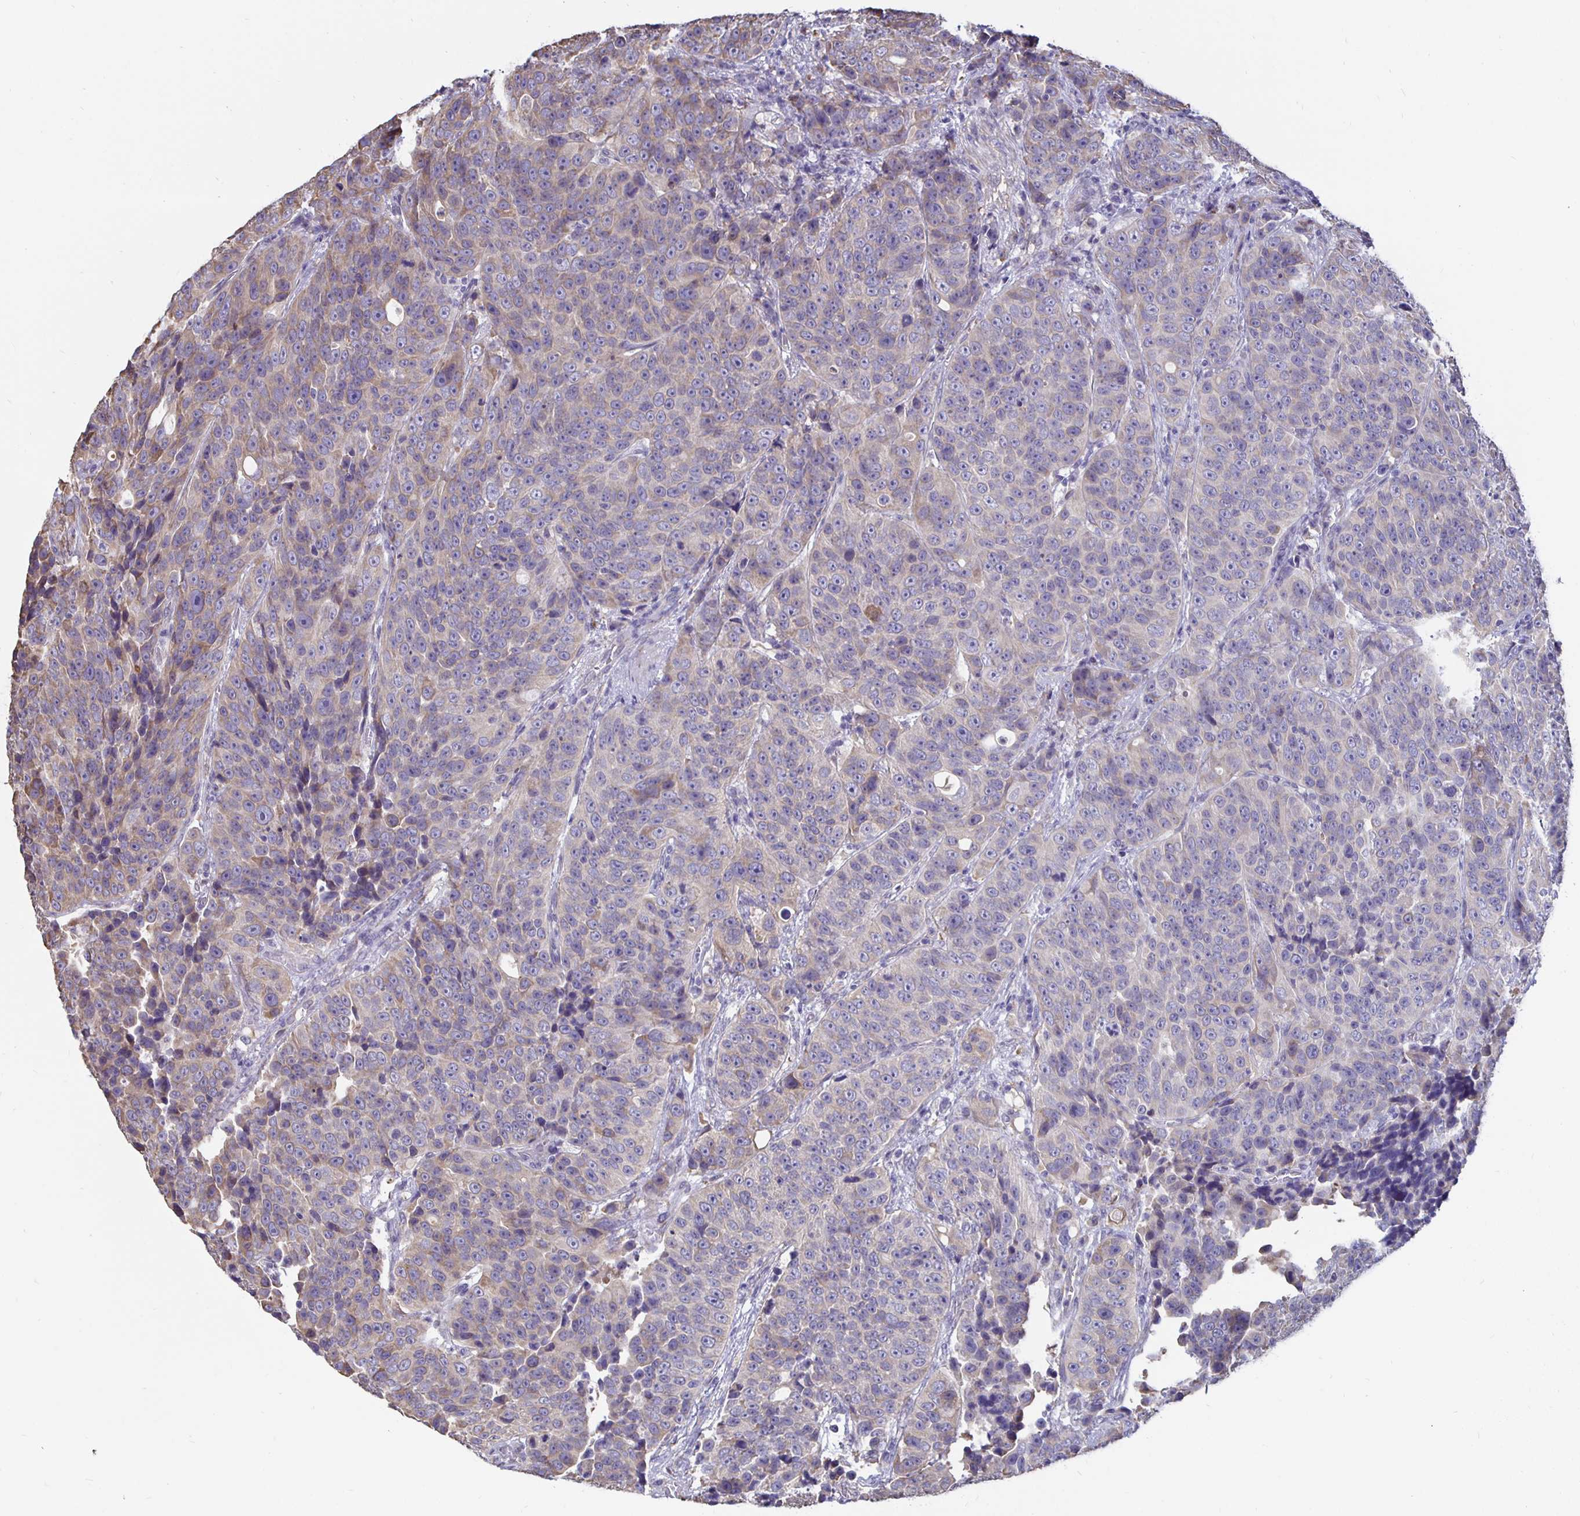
{"staining": {"intensity": "weak", "quantity": "<25%", "location": "cytoplasmic/membranous"}, "tissue": "urothelial cancer", "cell_type": "Tumor cells", "image_type": "cancer", "snomed": [{"axis": "morphology", "description": "Urothelial carcinoma, NOS"}, {"axis": "topography", "description": "Urinary bladder"}], "caption": "This image is of transitional cell carcinoma stained with IHC to label a protein in brown with the nuclei are counter-stained blue. There is no expression in tumor cells.", "gene": "DNAI2", "patient": {"sex": "male", "age": 52}}